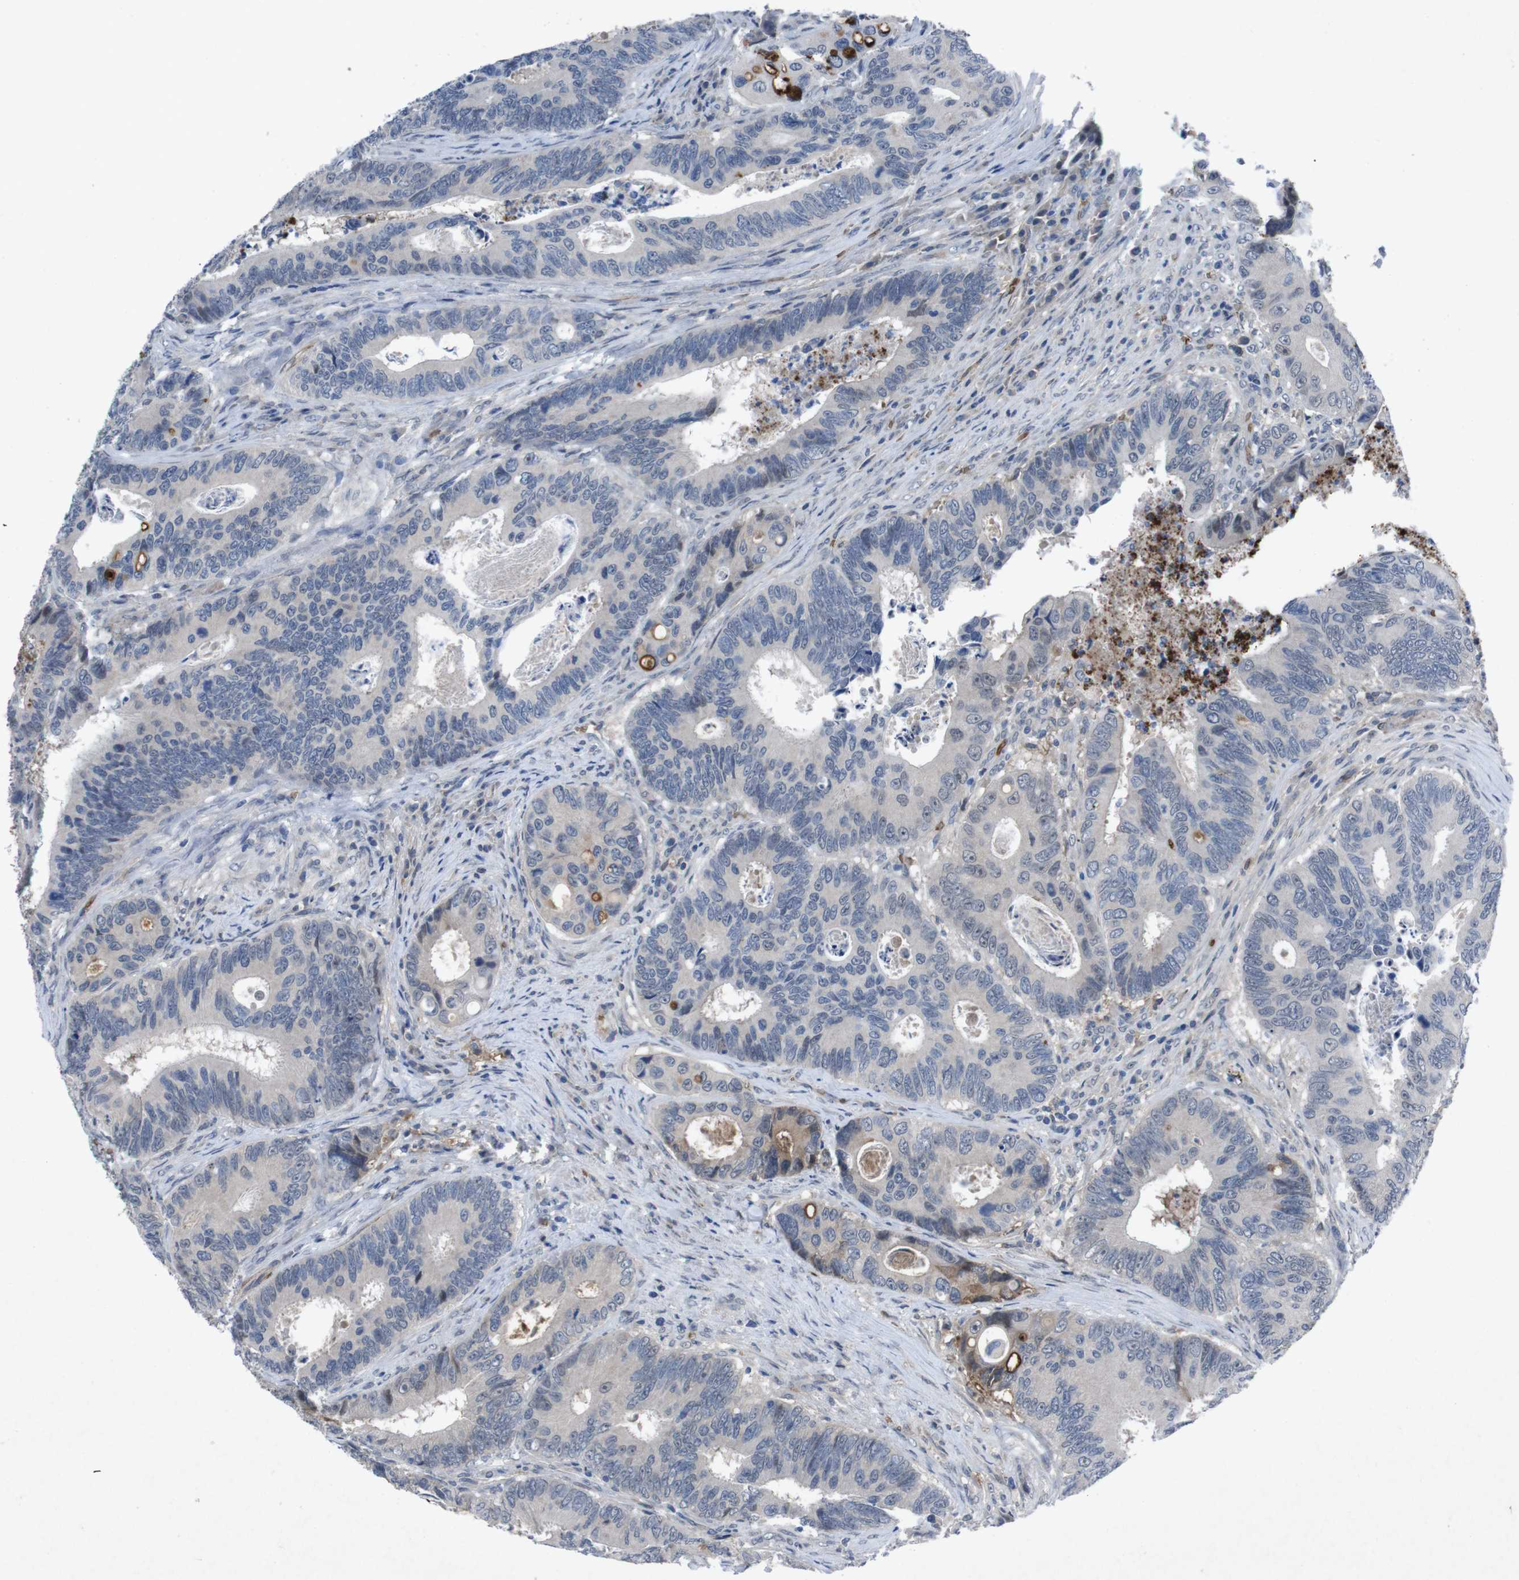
{"staining": {"intensity": "negative", "quantity": "none", "location": "none"}, "tissue": "colorectal cancer", "cell_type": "Tumor cells", "image_type": "cancer", "snomed": [{"axis": "morphology", "description": "Inflammation, NOS"}, {"axis": "morphology", "description": "Adenocarcinoma, NOS"}, {"axis": "topography", "description": "Colon"}], "caption": "Tumor cells show no significant positivity in adenocarcinoma (colorectal).", "gene": "SPTB", "patient": {"sex": "male", "age": 72}}